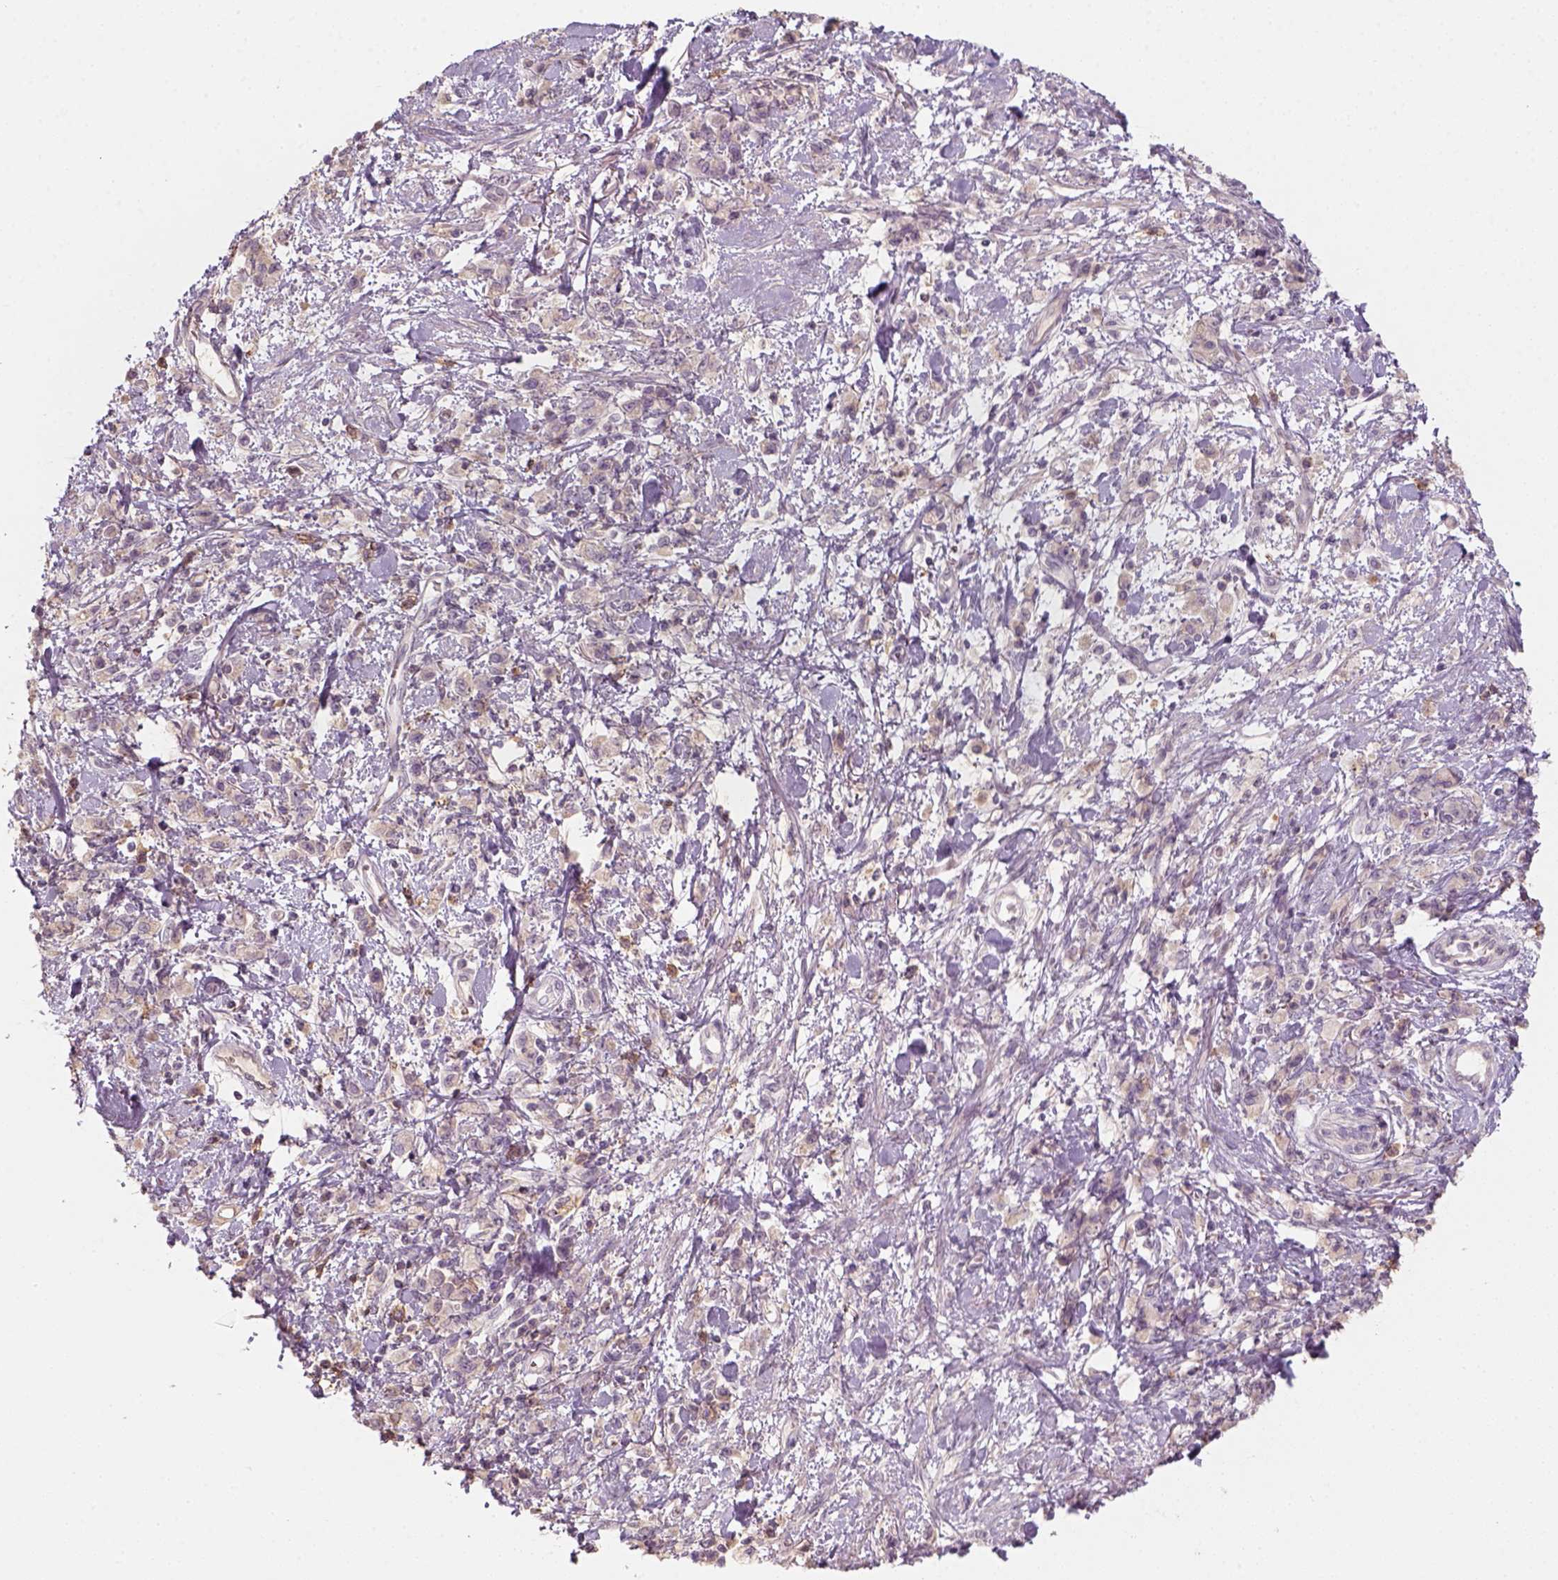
{"staining": {"intensity": "weak", "quantity": "<25%", "location": "cytoplasmic/membranous"}, "tissue": "stomach cancer", "cell_type": "Tumor cells", "image_type": "cancer", "snomed": [{"axis": "morphology", "description": "Adenocarcinoma, NOS"}, {"axis": "topography", "description": "Stomach"}], "caption": "A high-resolution histopathology image shows immunohistochemistry (IHC) staining of stomach cancer, which reveals no significant expression in tumor cells.", "gene": "AQP9", "patient": {"sex": "male", "age": 77}}